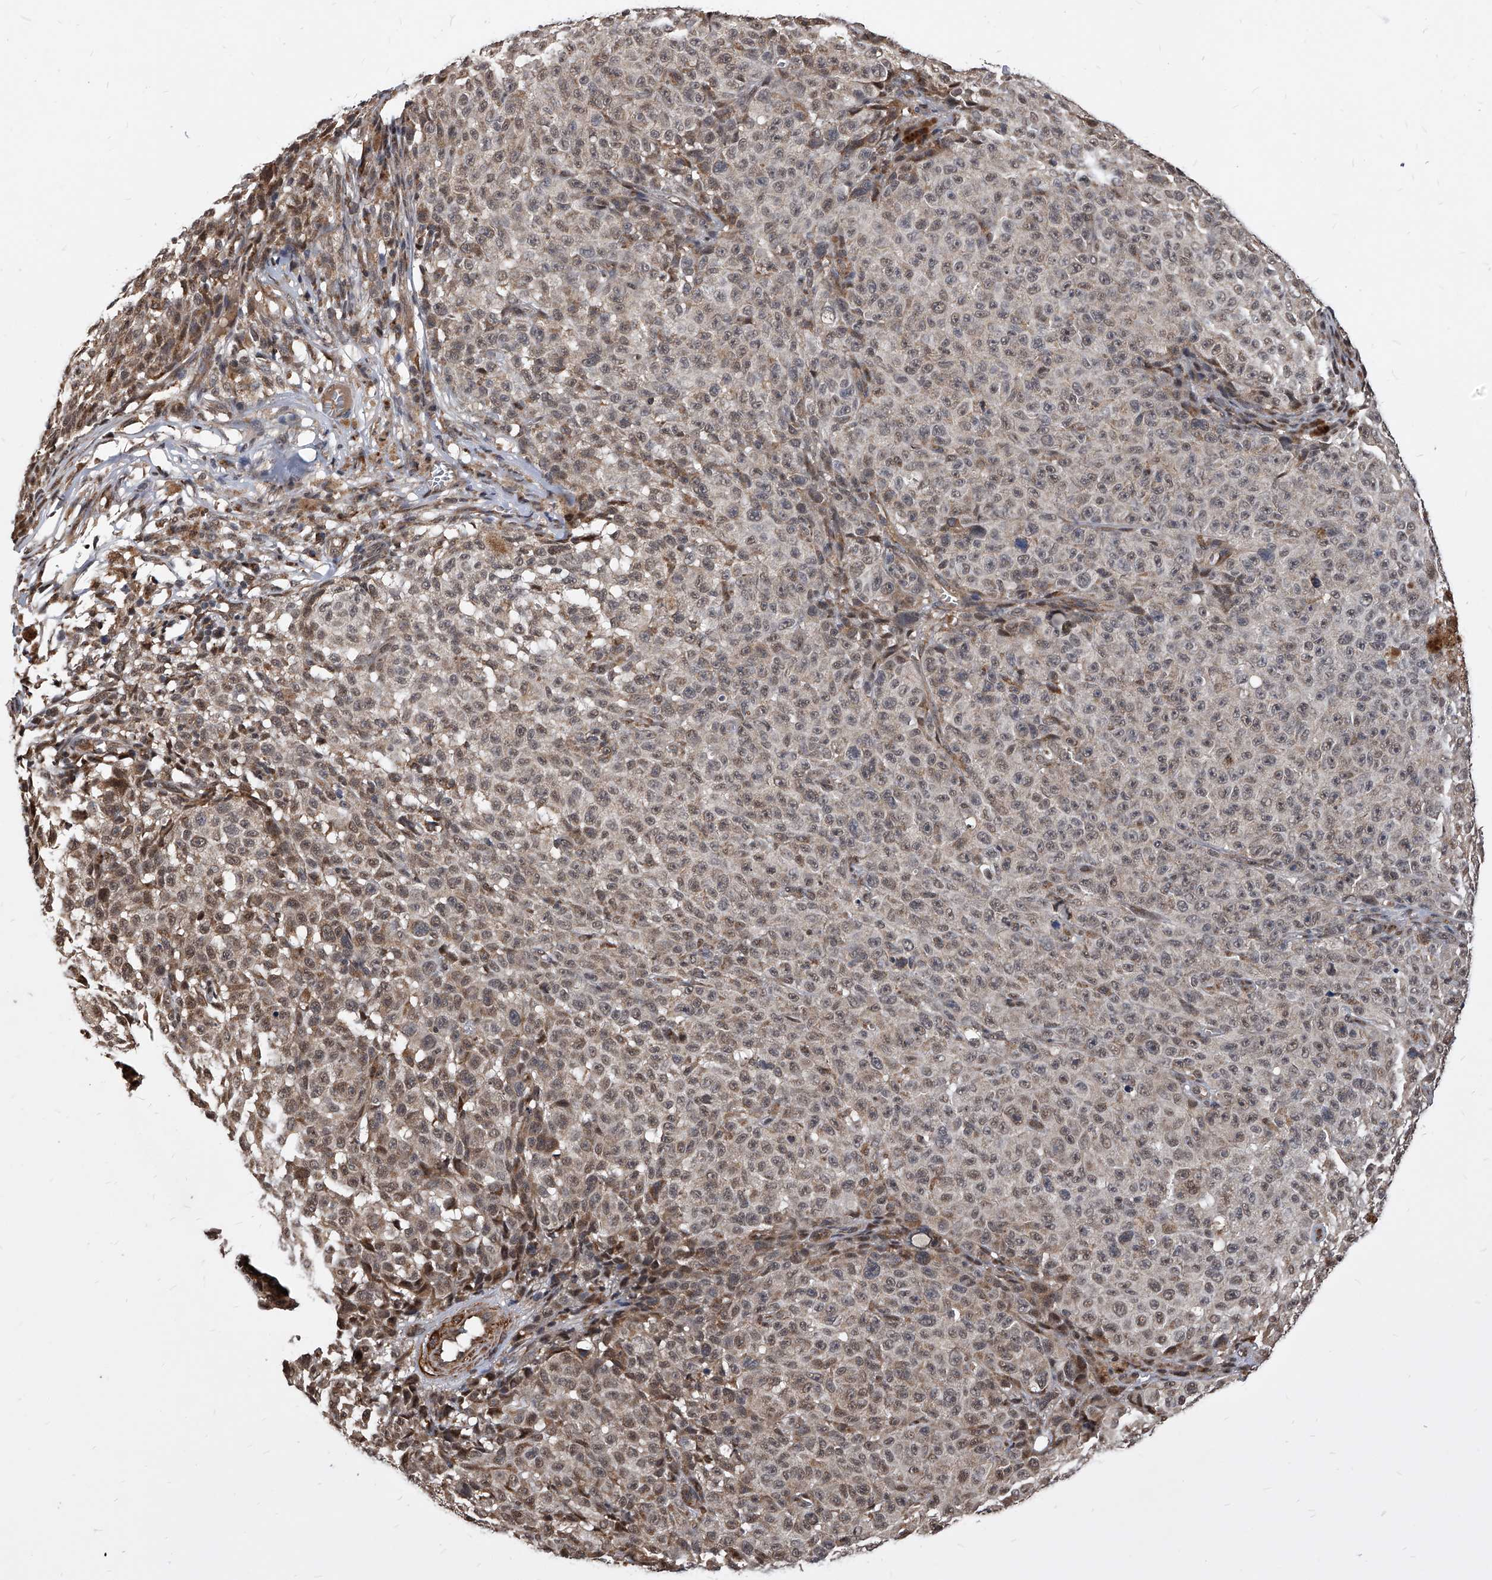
{"staining": {"intensity": "weak", "quantity": ">75%", "location": "cytoplasmic/membranous,nuclear"}, "tissue": "melanoma", "cell_type": "Tumor cells", "image_type": "cancer", "snomed": [{"axis": "morphology", "description": "Malignant melanoma, NOS"}, {"axis": "topography", "description": "Skin"}], "caption": "This photomicrograph displays IHC staining of melanoma, with low weak cytoplasmic/membranous and nuclear staining in about >75% of tumor cells.", "gene": "DUSP22", "patient": {"sex": "female", "age": 82}}